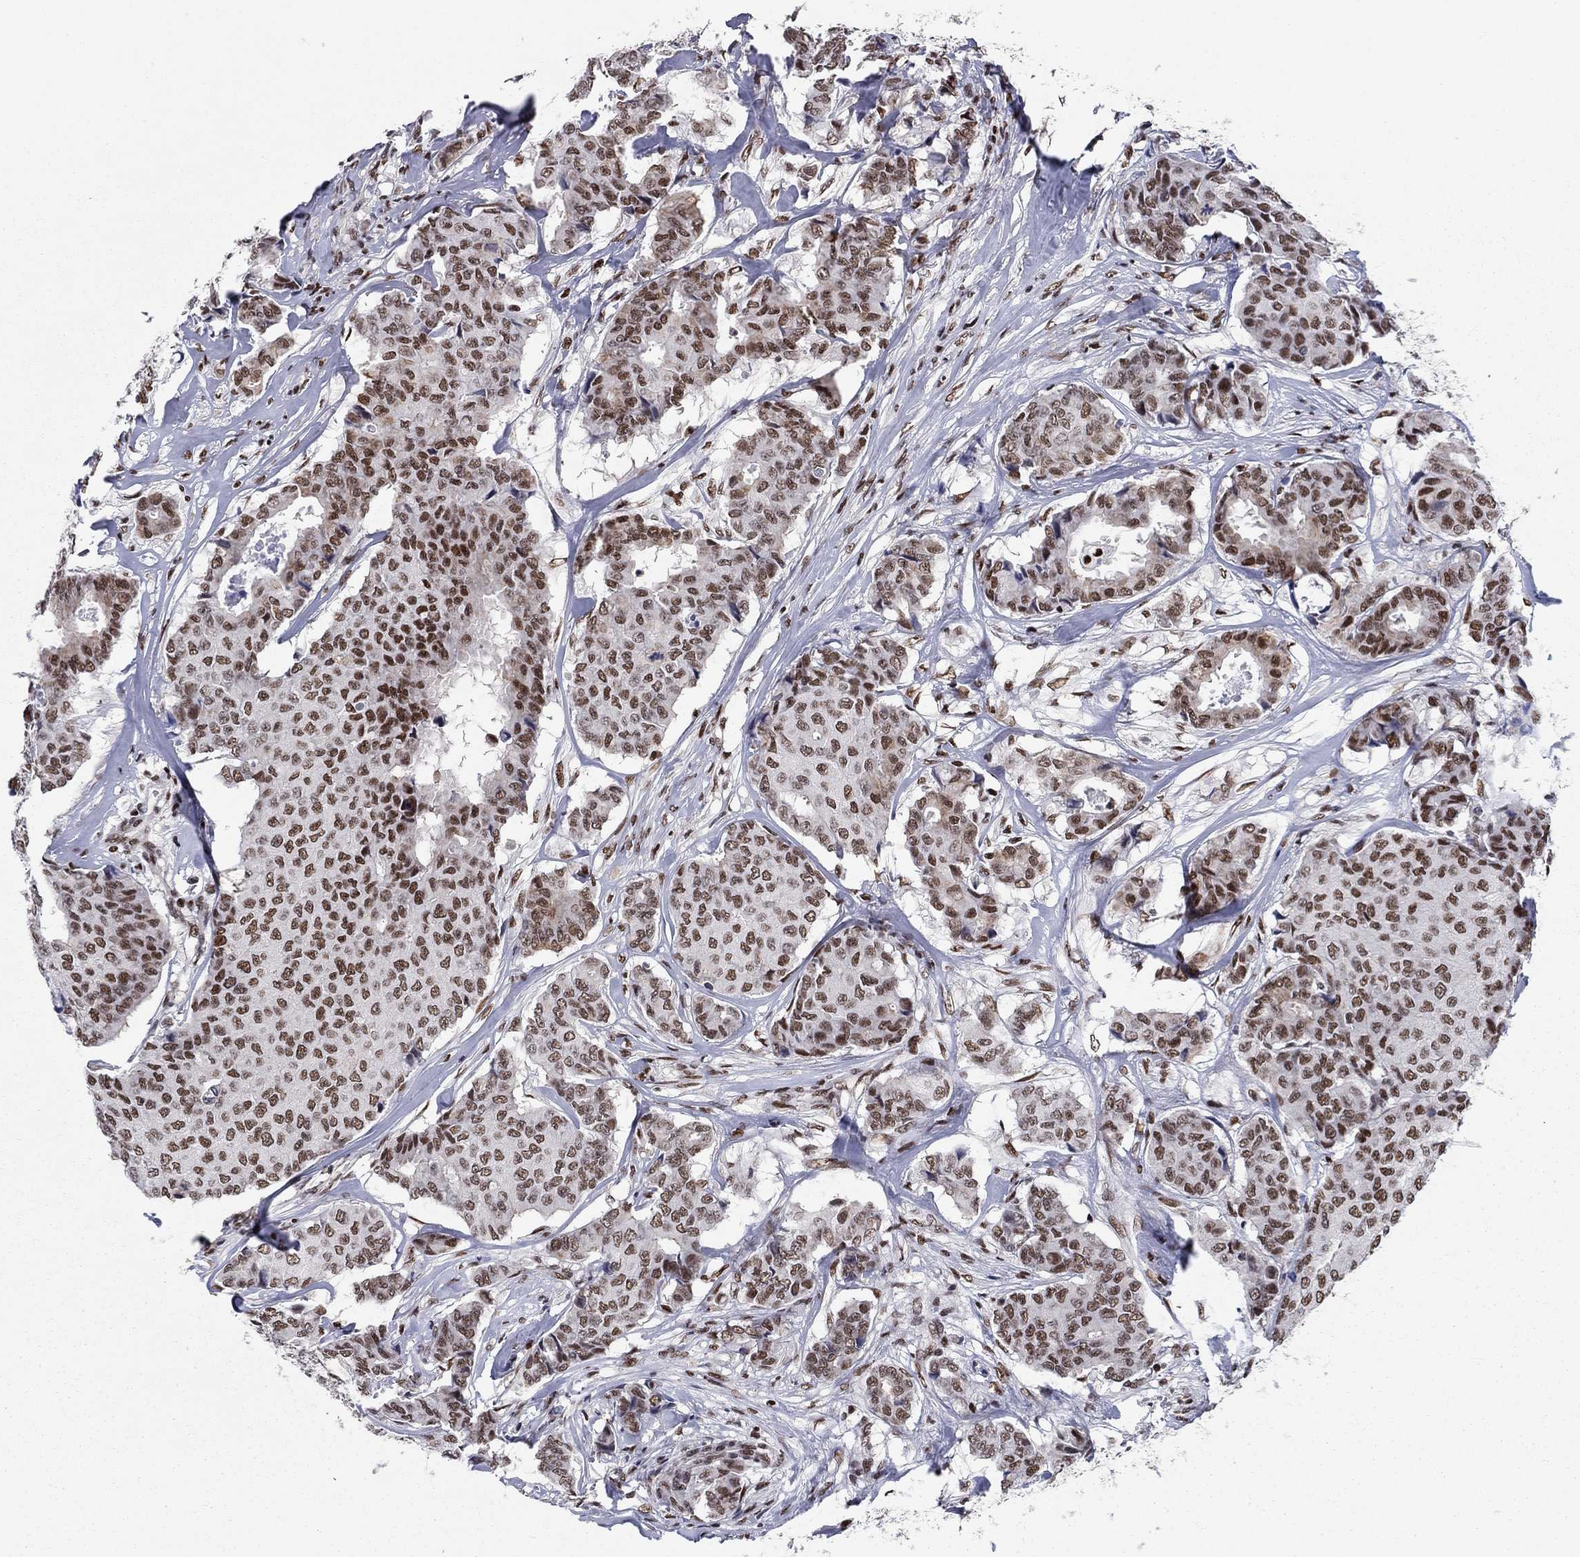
{"staining": {"intensity": "strong", "quantity": "25%-75%", "location": "nuclear"}, "tissue": "breast cancer", "cell_type": "Tumor cells", "image_type": "cancer", "snomed": [{"axis": "morphology", "description": "Duct carcinoma"}, {"axis": "topography", "description": "Breast"}], "caption": "A histopathology image of human breast infiltrating ductal carcinoma stained for a protein shows strong nuclear brown staining in tumor cells. The staining was performed using DAB (3,3'-diaminobenzidine) to visualize the protein expression in brown, while the nuclei were stained in blue with hematoxylin (Magnification: 20x).", "gene": "RPRD1B", "patient": {"sex": "female", "age": 75}}